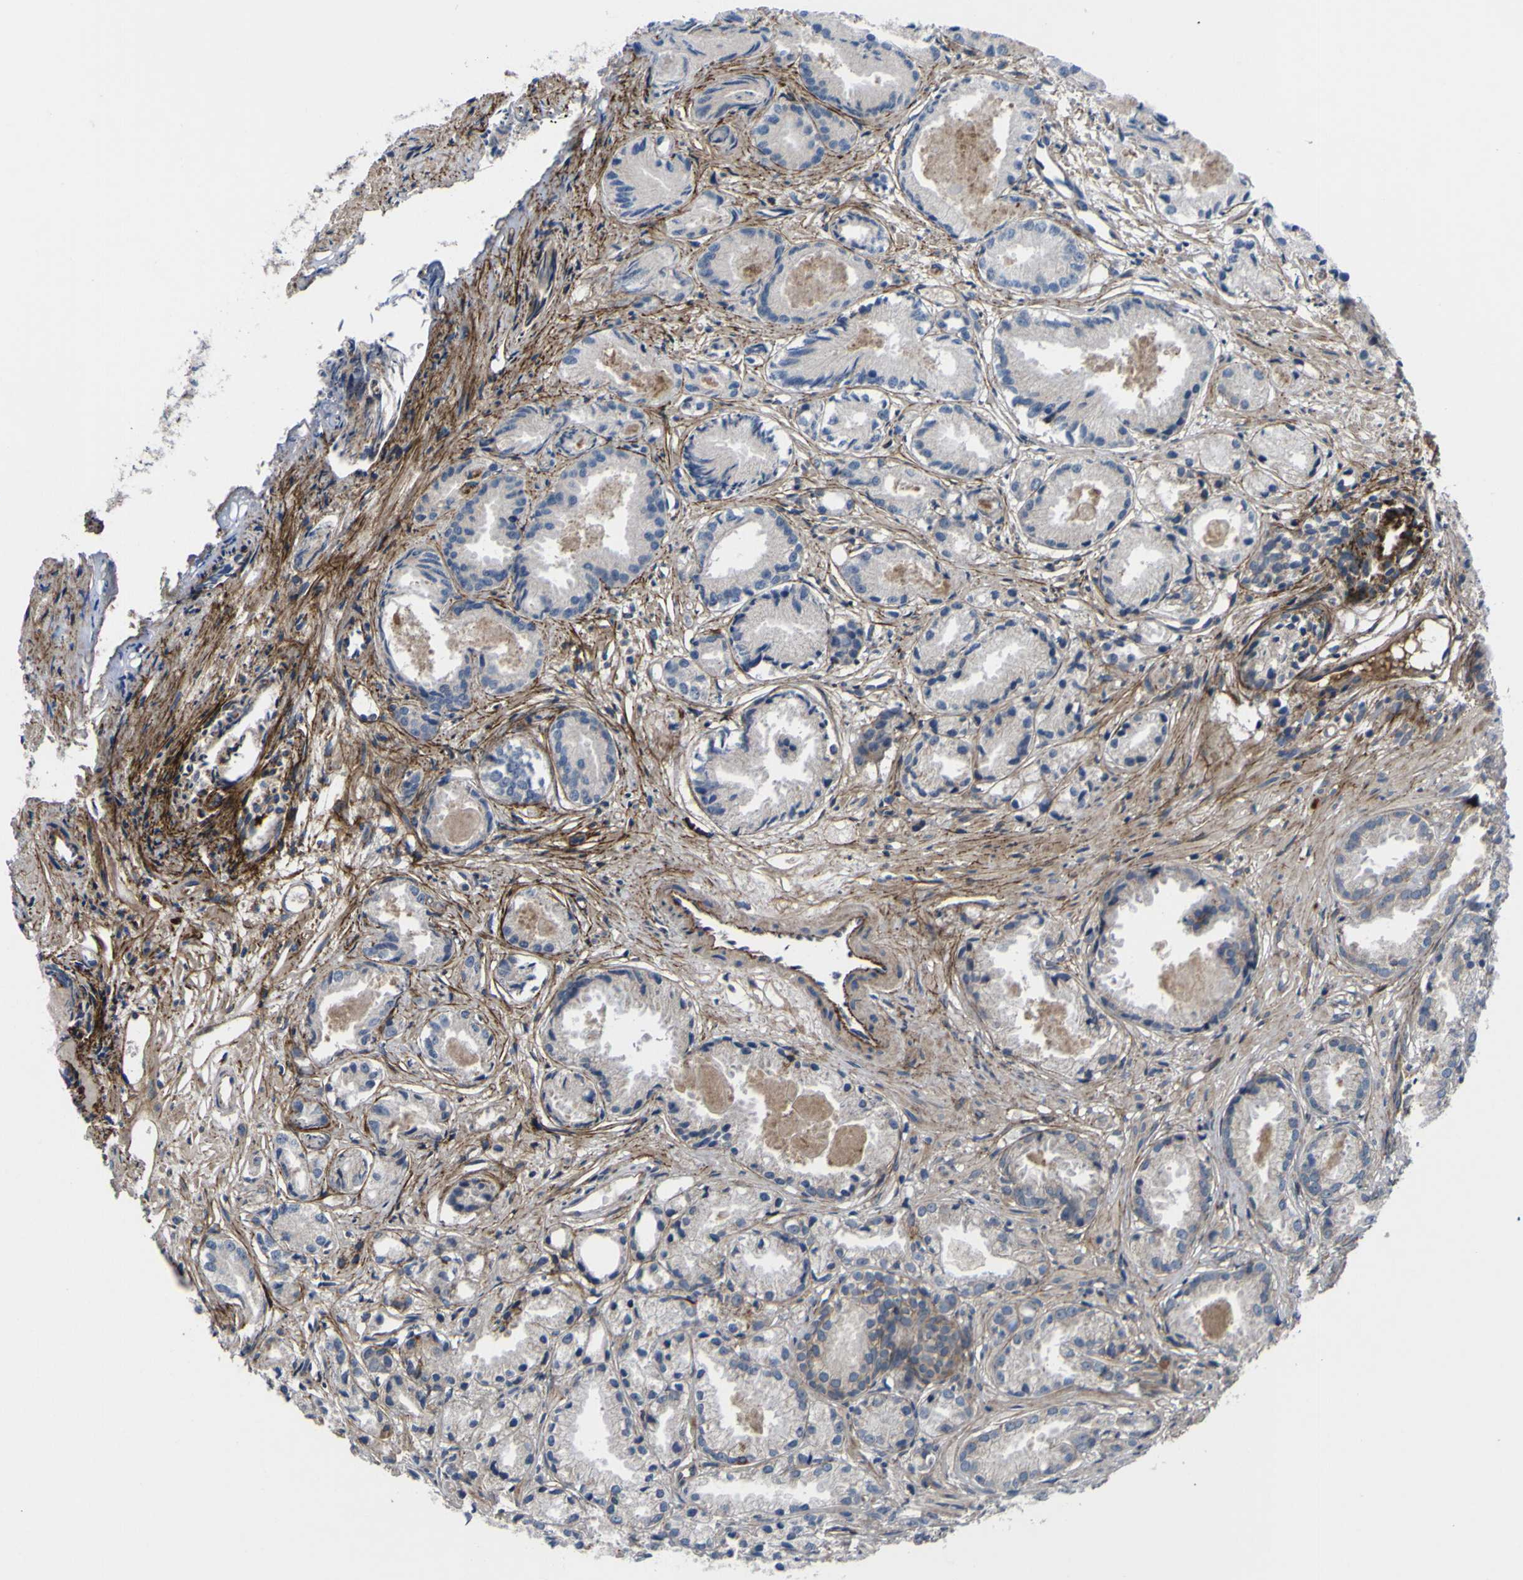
{"staining": {"intensity": "negative", "quantity": "none", "location": "none"}, "tissue": "prostate cancer", "cell_type": "Tumor cells", "image_type": "cancer", "snomed": [{"axis": "morphology", "description": "Adenocarcinoma, Low grade"}, {"axis": "topography", "description": "Prostate"}], "caption": "IHC image of neoplastic tissue: prostate cancer (low-grade adenocarcinoma) stained with DAB reveals no significant protein expression in tumor cells.", "gene": "GPLD1", "patient": {"sex": "male", "age": 72}}